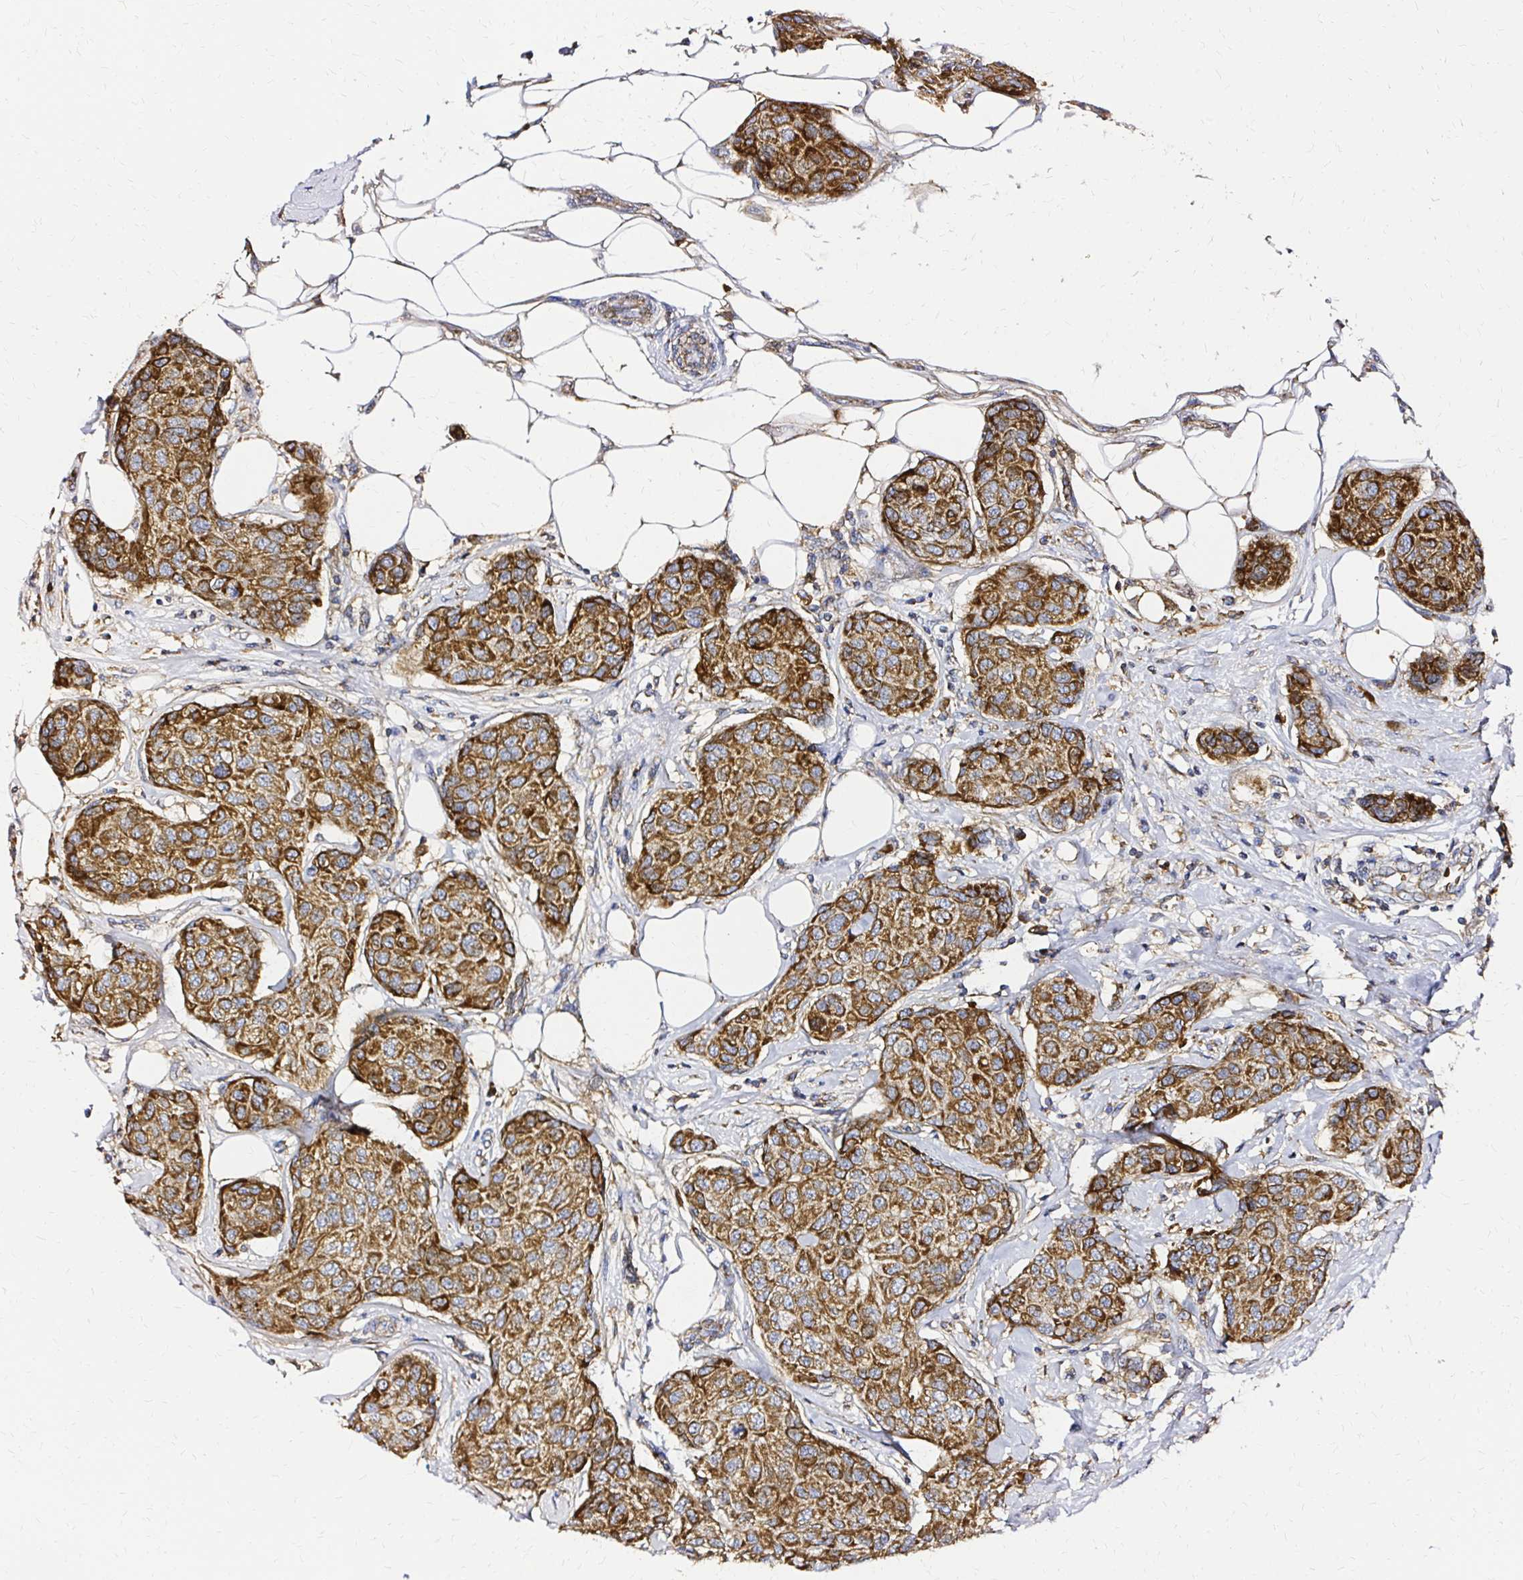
{"staining": {"intensity": "moderate", "quantity": ">75%", "location": "cytoplasmic/membranous"}, "tissue": "breast cancer", "cell_type": "Tumor cells", "image_type": "cancer", "snomed": [{"axis": "morphology", "description": "Duct carcinoma"}, {"axis": "topography", "description": "Breast"}, {"axis": "topography", "description": "Lymph node"}], "caption": "Invasive ductal carcinoma (breast) tissue shows moderate cytoplasmic/membranous positivity in approximately >75% of tumor cells", "gene": "MRPL13", "patient": {"sex": "female", "age": 80}}